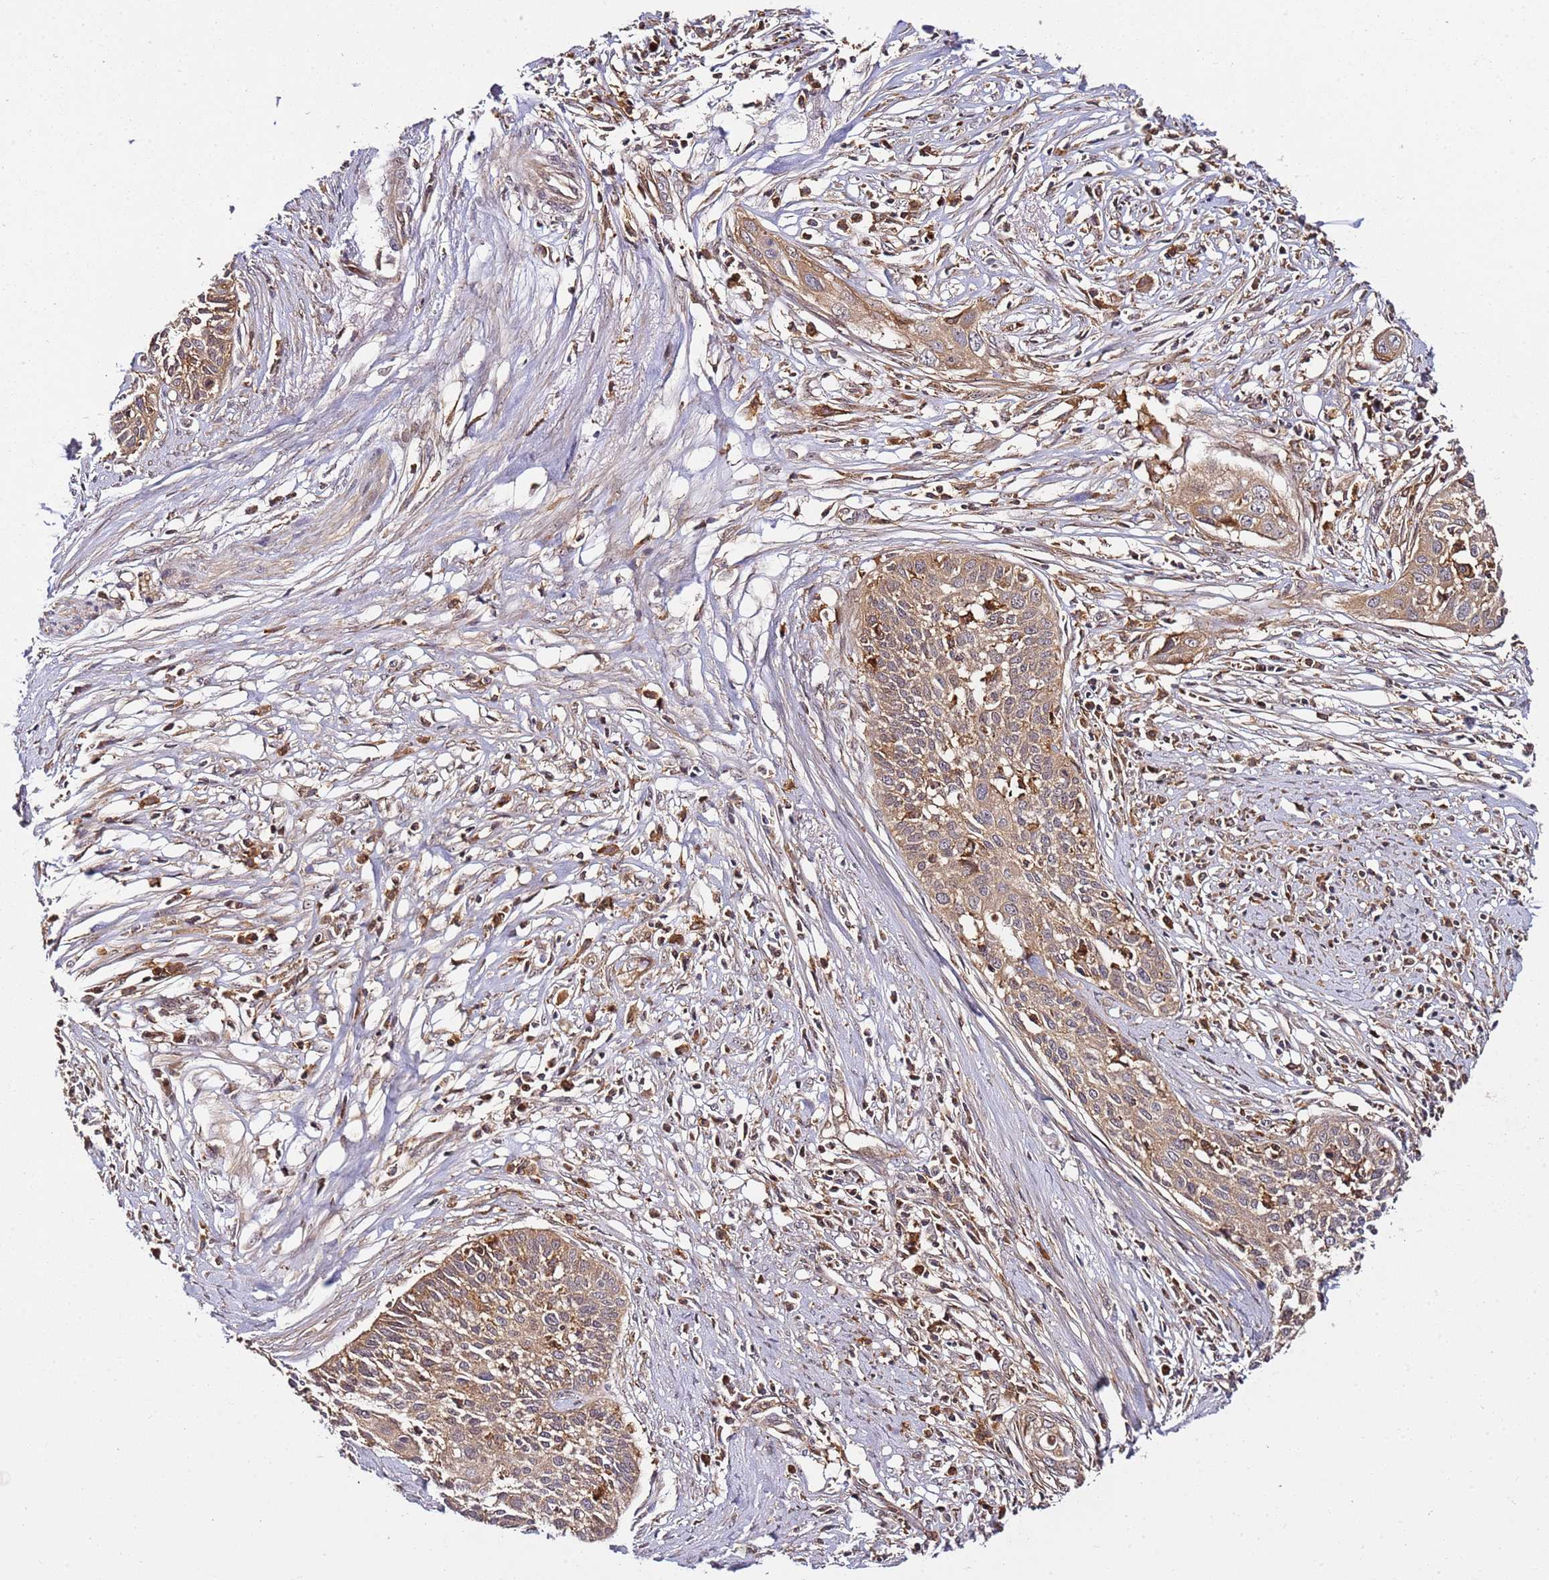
{"staining": {"intensity": "moderate", "quantity": ">75%", "location": "cytoplasmic/membranous"}, "tissue": "cervical cancer", "cell_type": "Tumor cells", "image_type": "cancer", "snomed": [{"axis": "morphology", "description": "Squamous cell carcinoma, NOS"}, {"axis": "topography", "description": "Cervix"}], "caption": "Immunohistochemistry (IHC) (DAB) staining of human squamous cell carcinoma (cervical) shows moderate cytoplasmic/membranous protein positivity in about >75% of tumor cells. (brown staining indicates protein expression, while blue staining denotes nuclei).", "gene": "PRMT7", "patient": {"sex": "female", "age": 34}}